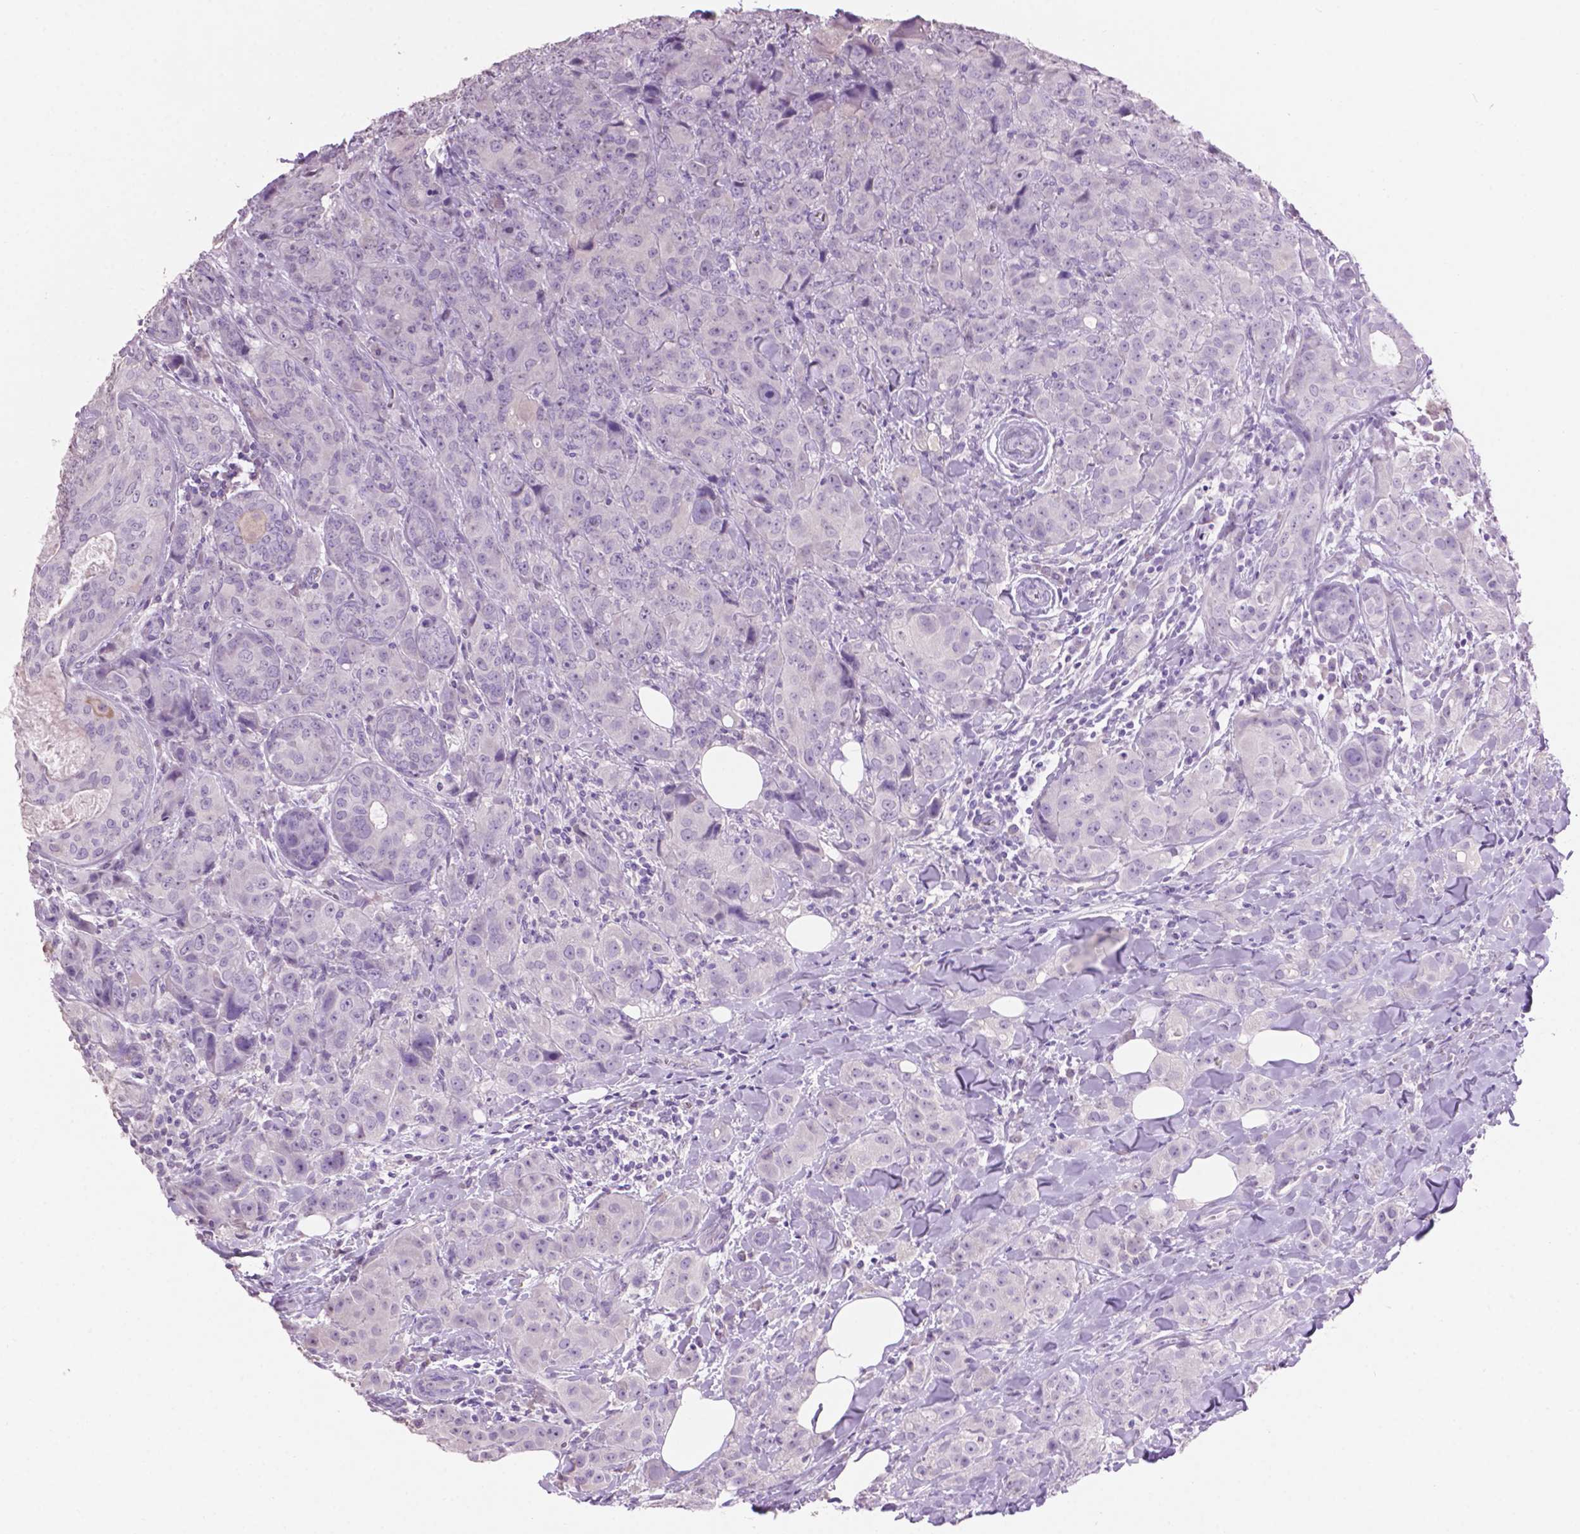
{"staining": {"intensity": "negative", "quantity": "none", "location": "none"}, "tissue": "breast cancer", "cell_type": "Tumor cells", "image_type": "cancer", "snomed": [{"axis": "morphology", "description": "Duct carcinoma"}, {"axis": "topography", "description": "Breast"}], "caption": "Breast cancer (infiltrating ductal carcinoma) was stained to show a protein in brown. There is no significant positivity in tumor cells. Nuclei are stained in blue.", "gene": "CRYBA4", "patient": {"sex": "female", "age": 43}}